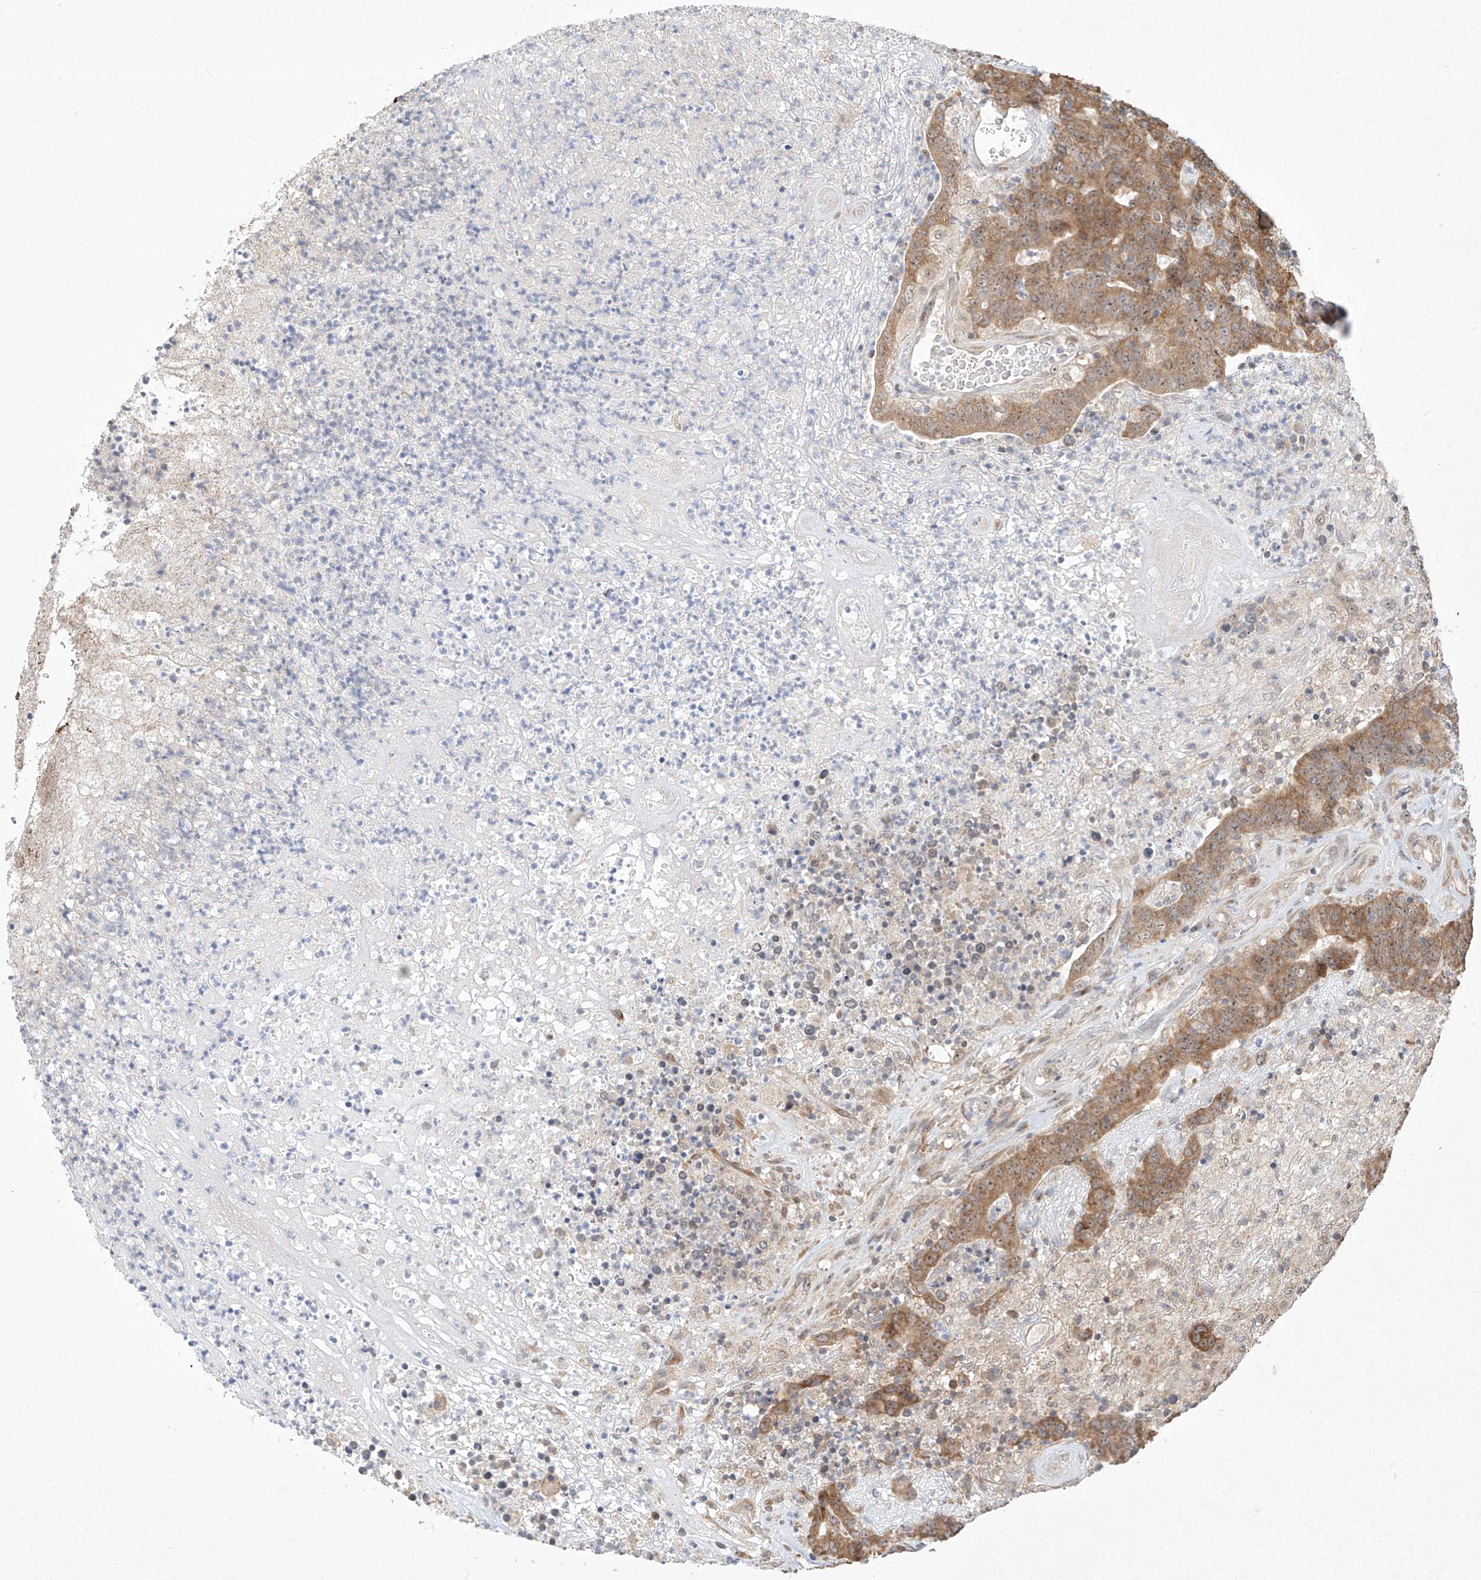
{"staining": {"intensity": "moderate", "quantity": "<25%", "location": "cytoplasmic/membranous"}, "tissue": "colorectal cancer", "cell_type": "Tumor cells", "image_type": "cancer", "snomed": [{"axis": "morphology", "description": "Normal tissue, NOS"}, {"axis": "morphology", "description": "Adenocarcinoma, NOS"}, {"axis": "topography", "description": "Colon"}], "caption": "Immunohistochemistry photomicrograph of neoplastic tissue: adenocarcinoma (colorectal) stained using immunohistochemistry (IHC) displays low levels of moderate protein expression localized specifically in the cytoplasmic/membranous of tumor cells, appearing as a cytoplasmic/membranous brown color.", "gene": "TASP1", "patient": {"sex": "female", "age": 75}}